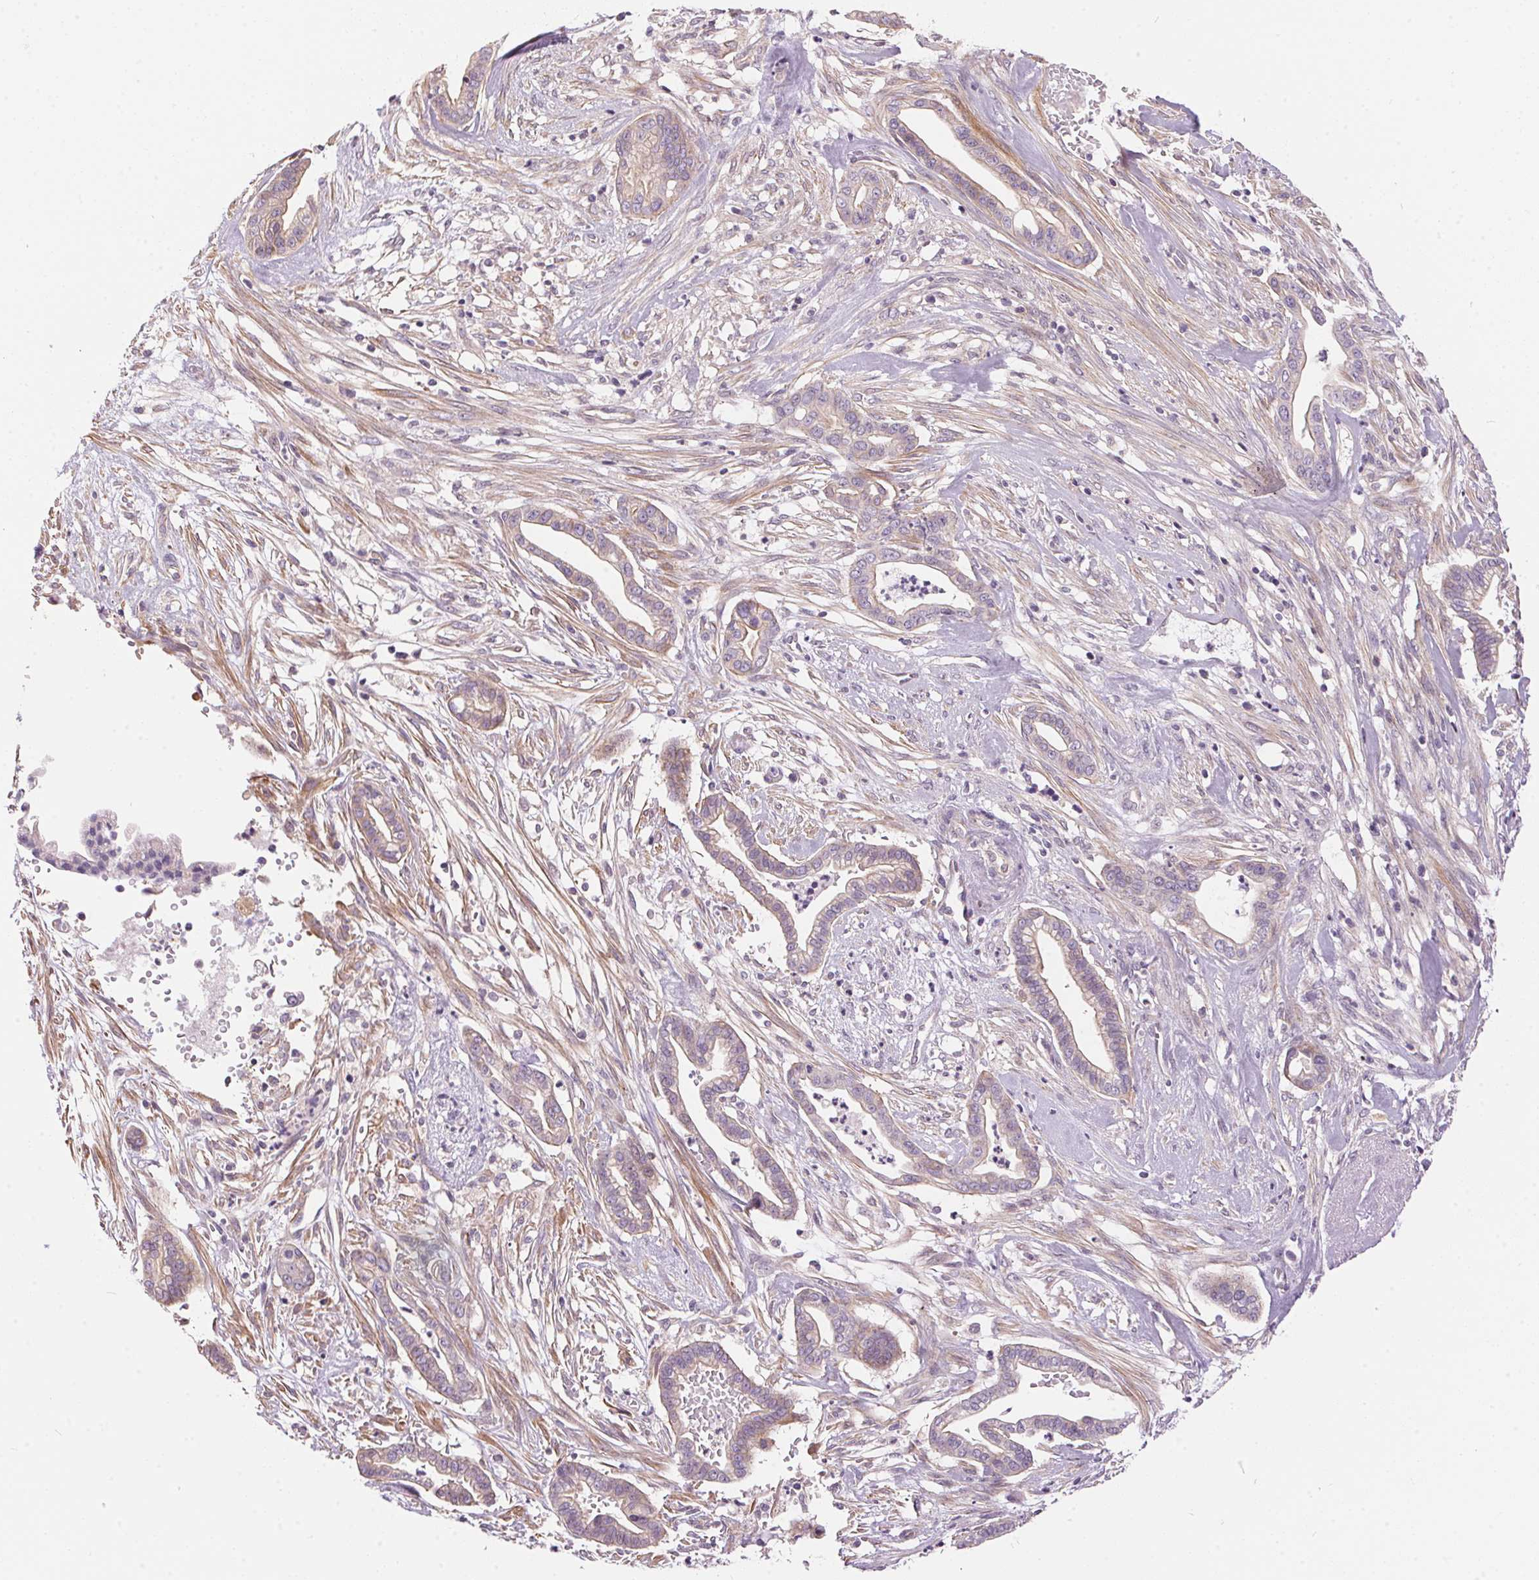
{"staining": {"intensity": "weak", "quantity": "<25%", "location": "cytoplasmic/membranous"}, "tissue": "cervical cancer", "cell_type": "Tumor cells", "image_type": "cancer", "snomed": [{"axis": "morphology", "description": "Adenocarcinoma, NOS"}, {"axis": "topography", "description": "Cervix"}], "caption": "The immunohistochemistry (IHC) photomicrograph has no significant staining in tumor cells of adenocarcinoma (cervical) tissue.", "gene": "UNC13B", "patient": {"sex": "female", "age": 62}}